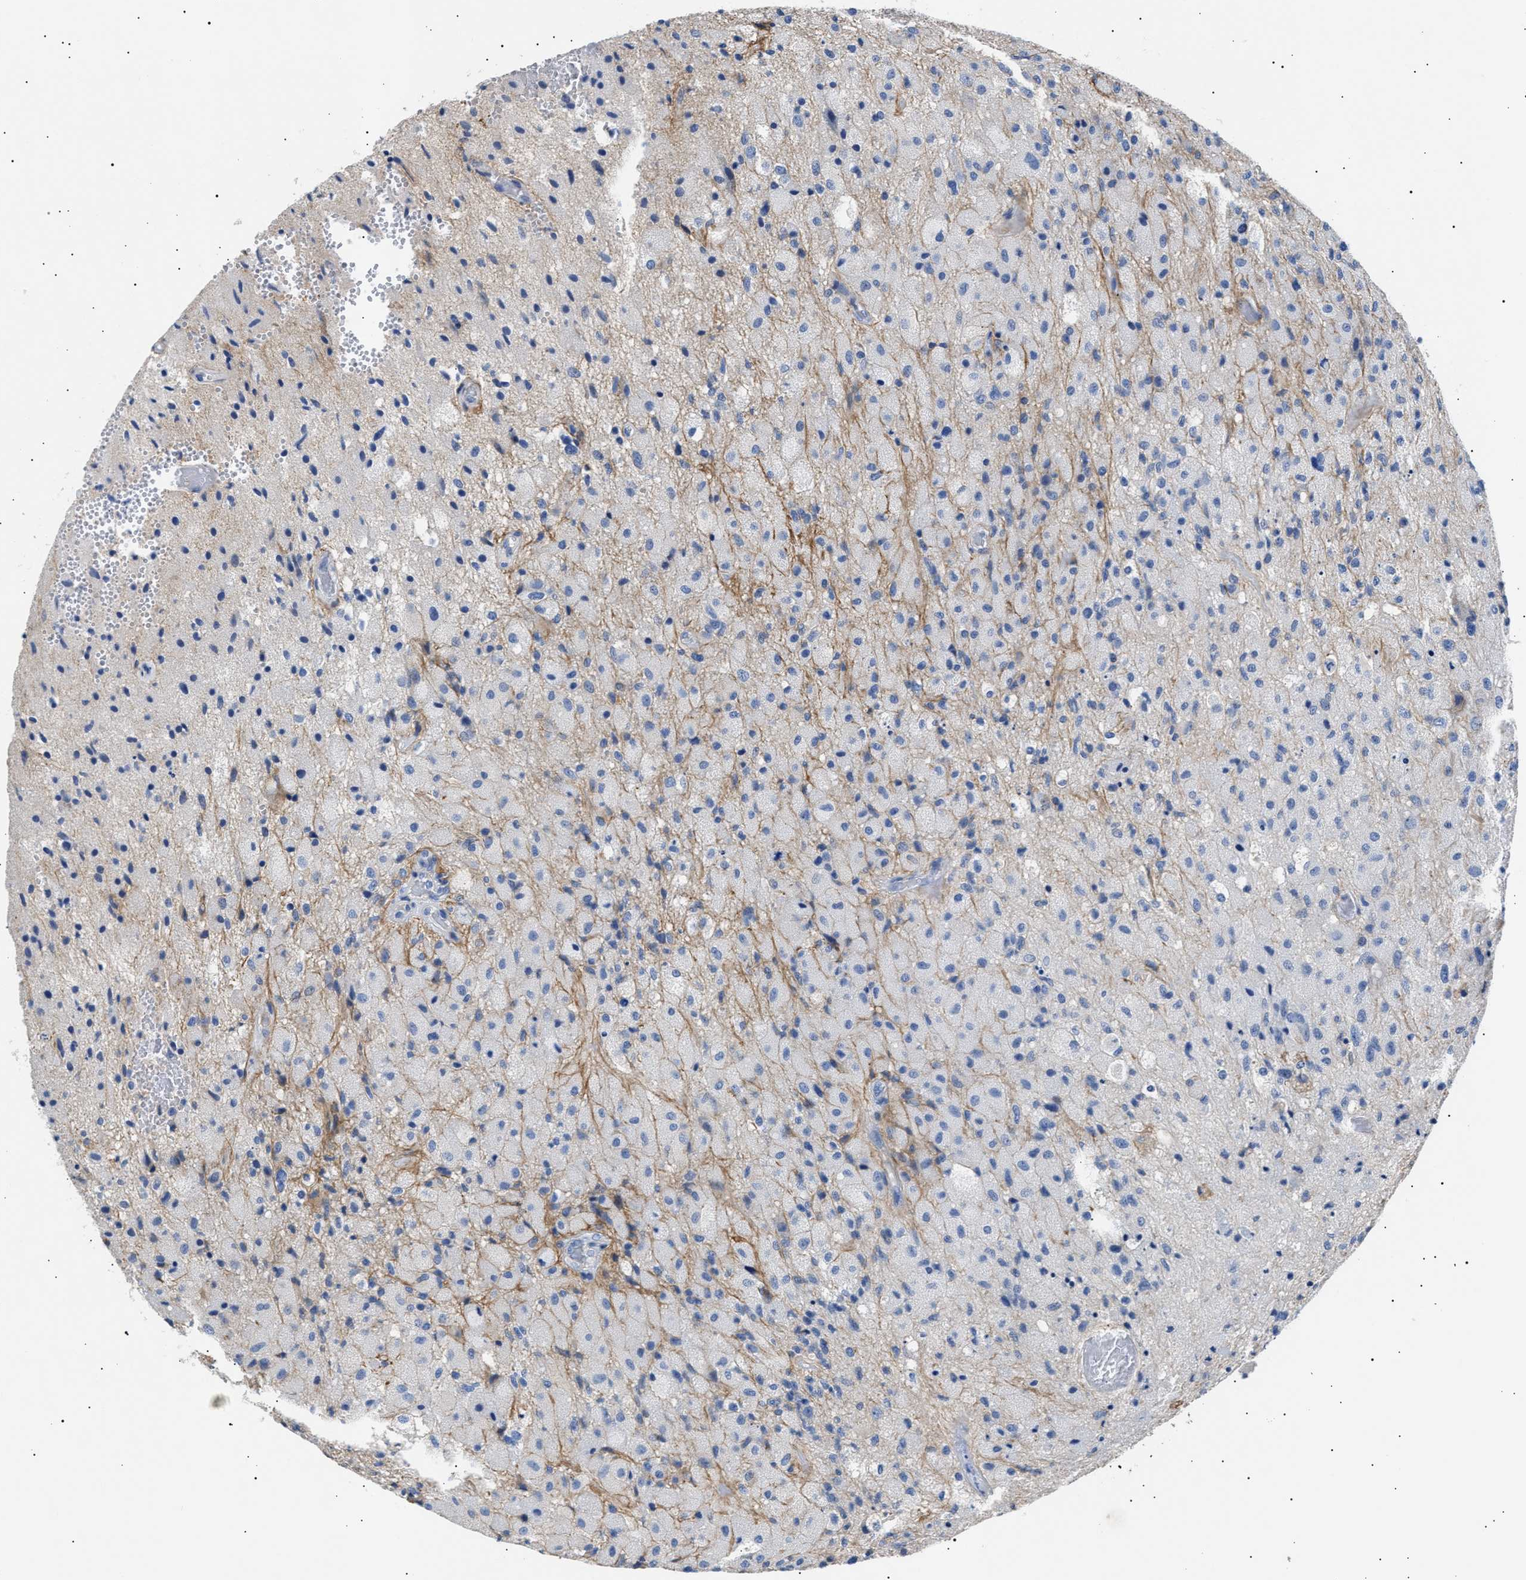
{"staining": {"intensity": "negative", "quantity": "none", "location": "none"}, "tissue": "glioma", "cell_type": "Tumor cells", "image_type": "cancer", "snomed": [{"axis": "morphology", "description": "Normal tissue, NOS"}, {"axis": "morphology", "description": "Glioma, malignant, High grade"}, {"axis": "topography", "description": "Cerebral cortex"}], "caption": "An immunohistochemistry (IHC) histopathology image of high-grade glioma (malignant) is shown. There is no staining in tumor cells of high-grade glioma (malignant).", "gene": "HEMGN", "patient": {"sex": "male", "age": 77}}